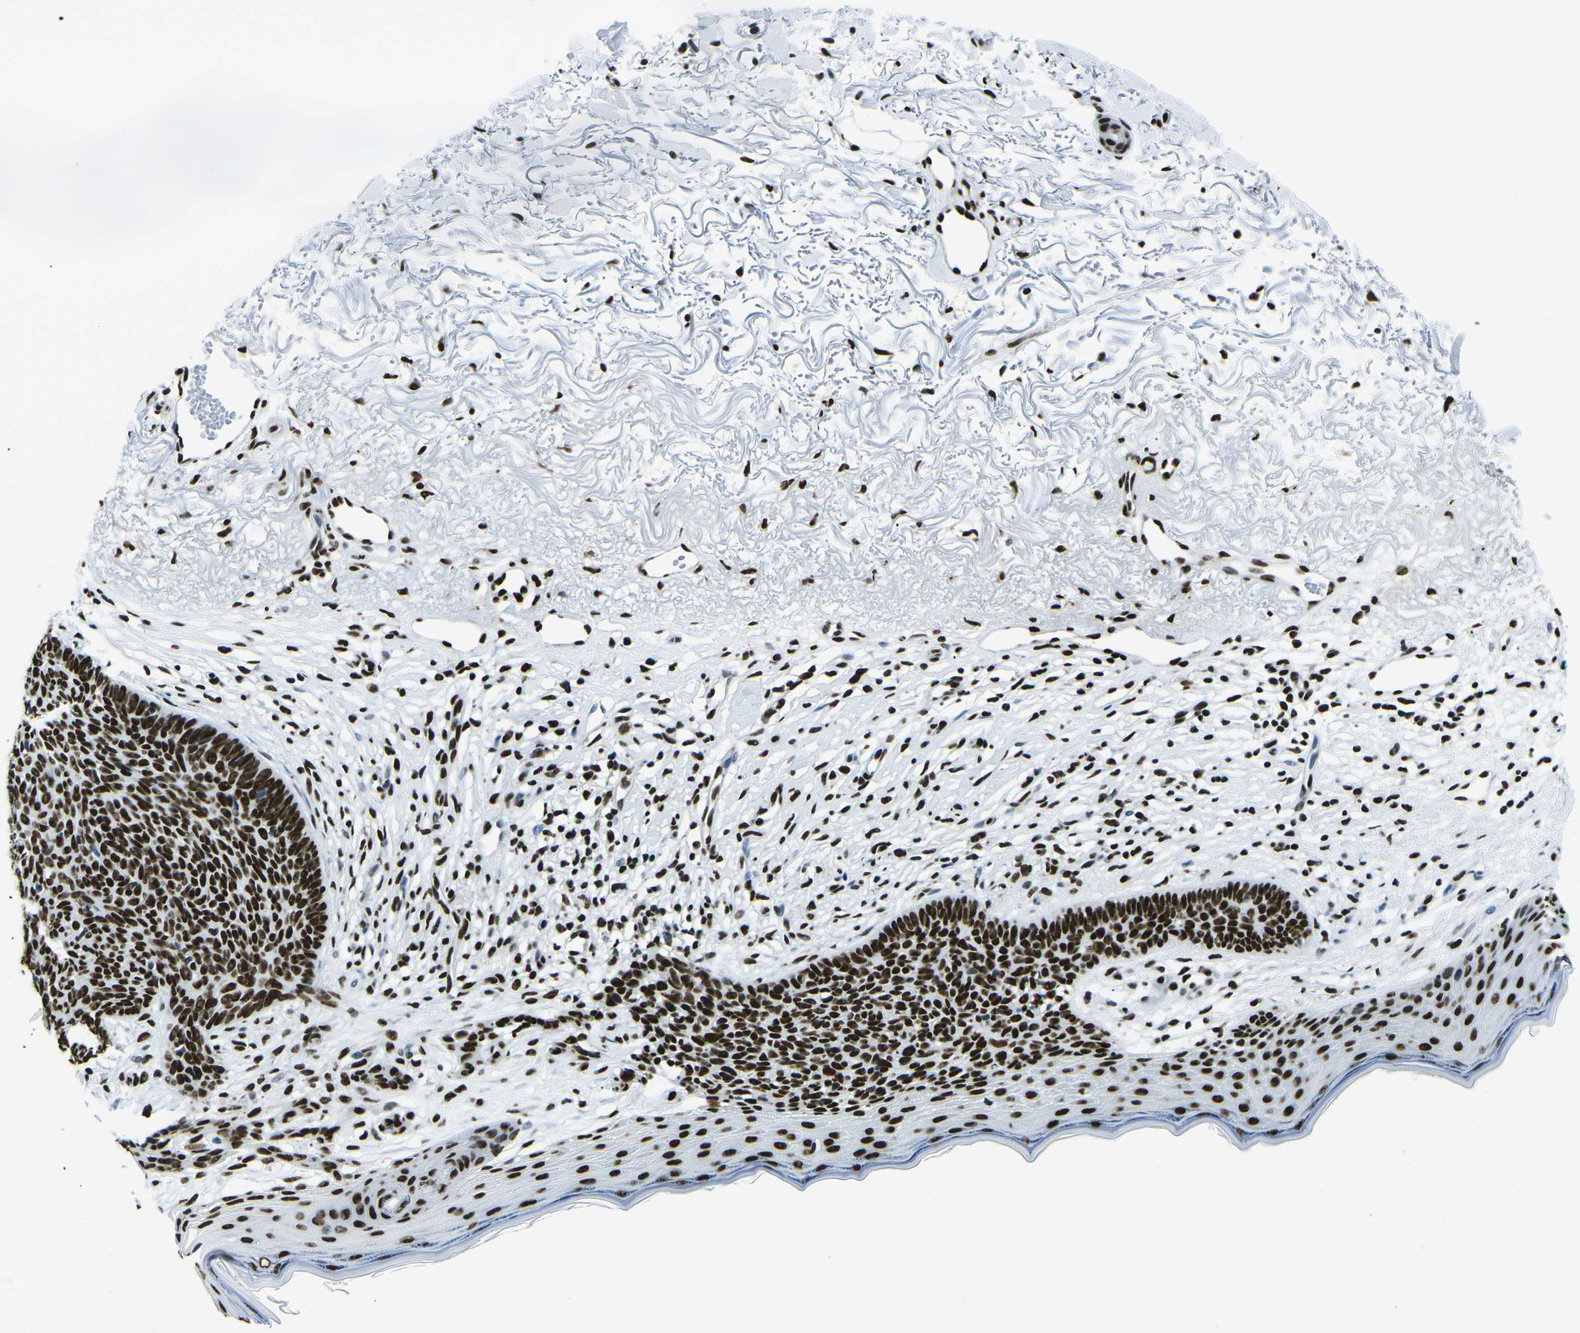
{"staining": {"intensity": "strong", "quantity": ">75%", "location": "nuclear"}, "tissue": "skin cancer", "cell_type": "Tumor cells", "image_type": "cancer", "snomed": [{"axis": "morphology", "description": "Normal tissue, NOS"}, {"axis": "morphology", "description": "Basal cell carcinoma"}, {"axis": "topography", "description": "Skin"}], "caption": "High-magnification brightfield microscopy of skin basal cell carcinoma stained with DAB (brown) and counterstained with hematoxylin (blue). tumor cells exhibit strong nuclear staining is present in approximately>75% of cells. (IHC, brightfield microscopy, high magnification).", "gene": "HNRNPL", "patient": {"sex": "female", "age": 70}}